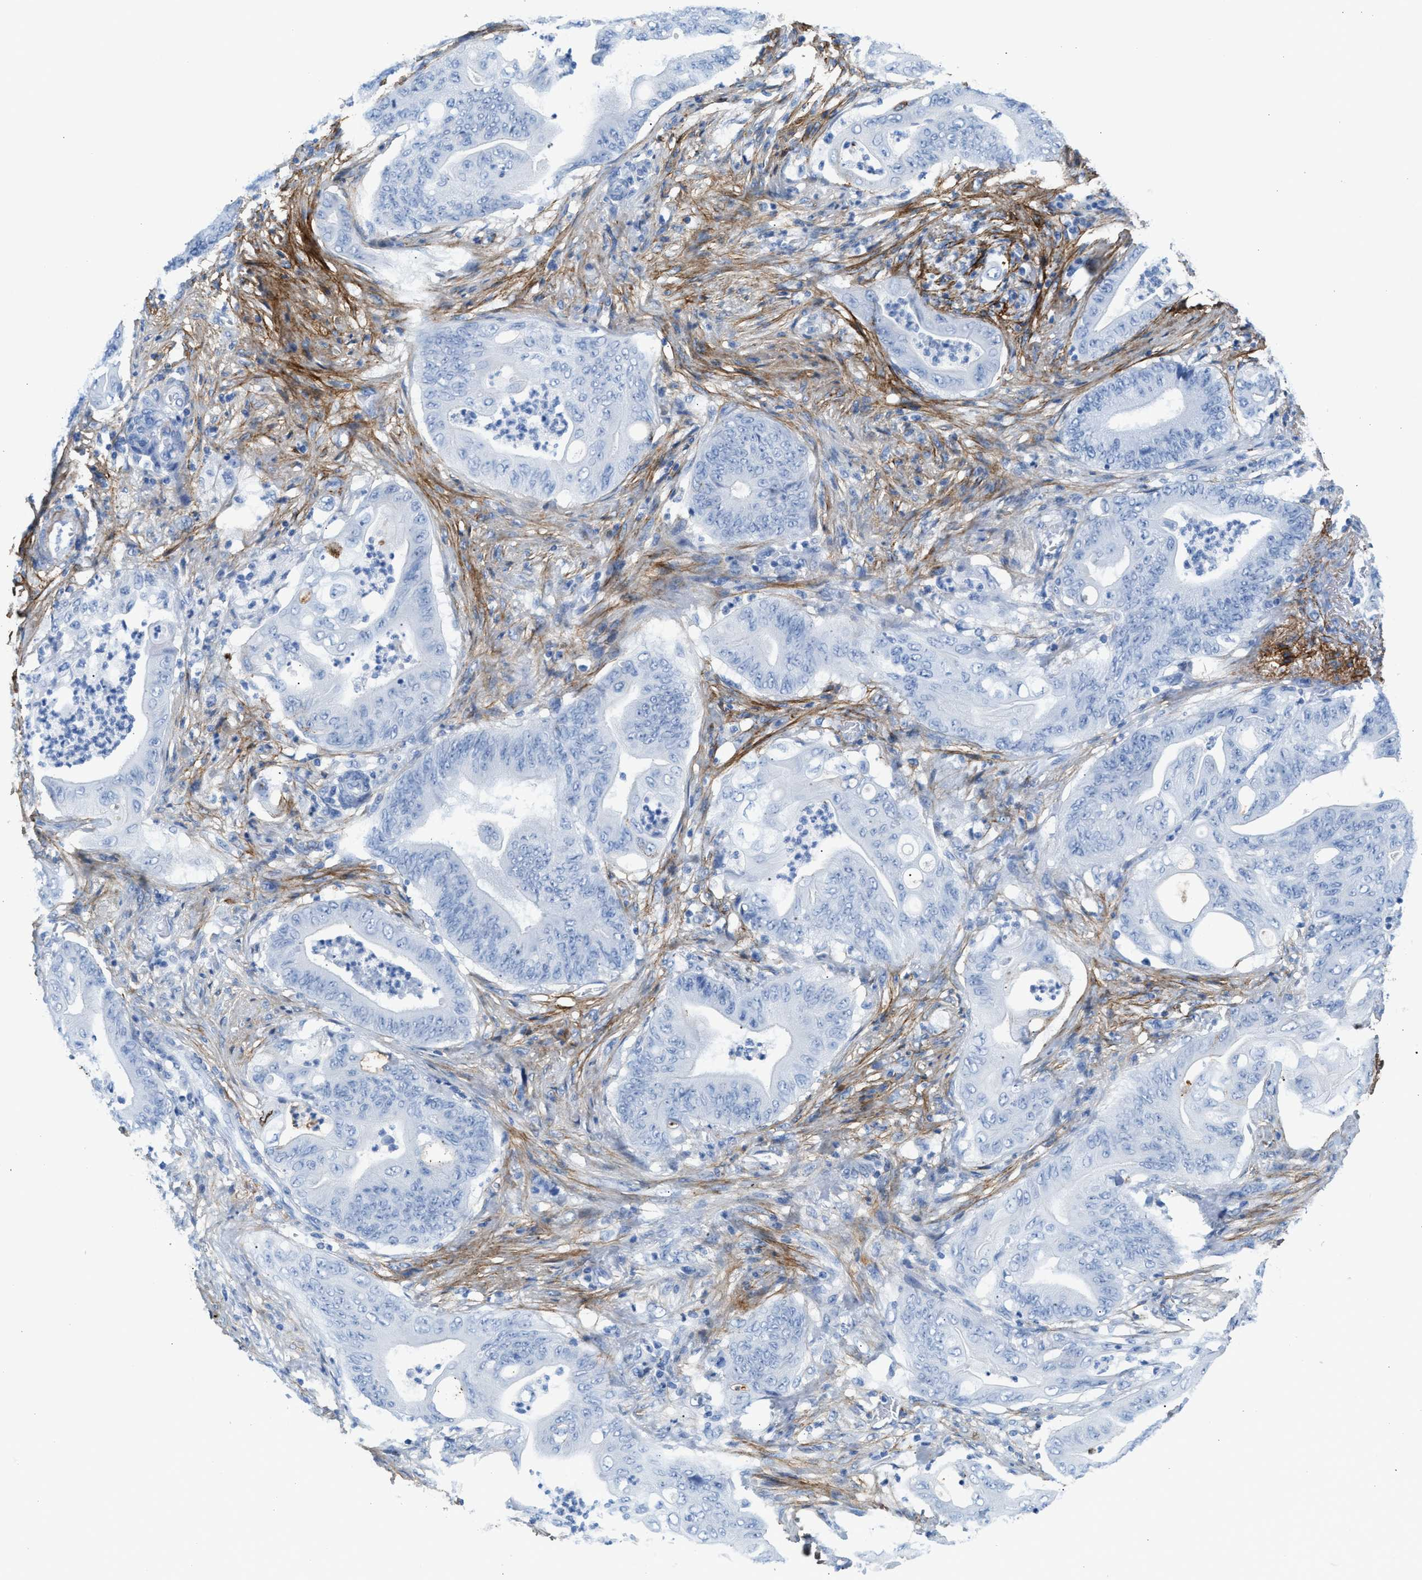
{"staining": {"intensity": "negative", "quantity": "none", "location": "none"}, "tissue": "stomach cancer", "cell_type": "Tumor cells", "image_type": "cancer", "snomed": [{"axis": "morphology", "description": "Adenocarcinoma, NOS"}, {"axis": "topography", "description": "Stomach"}], "caption": "Tumor cells are negative for brown protein staining in adenocarcinoma (stomach).", "gene": "TNR", "patient": {"sex": "female", "age": 73}}